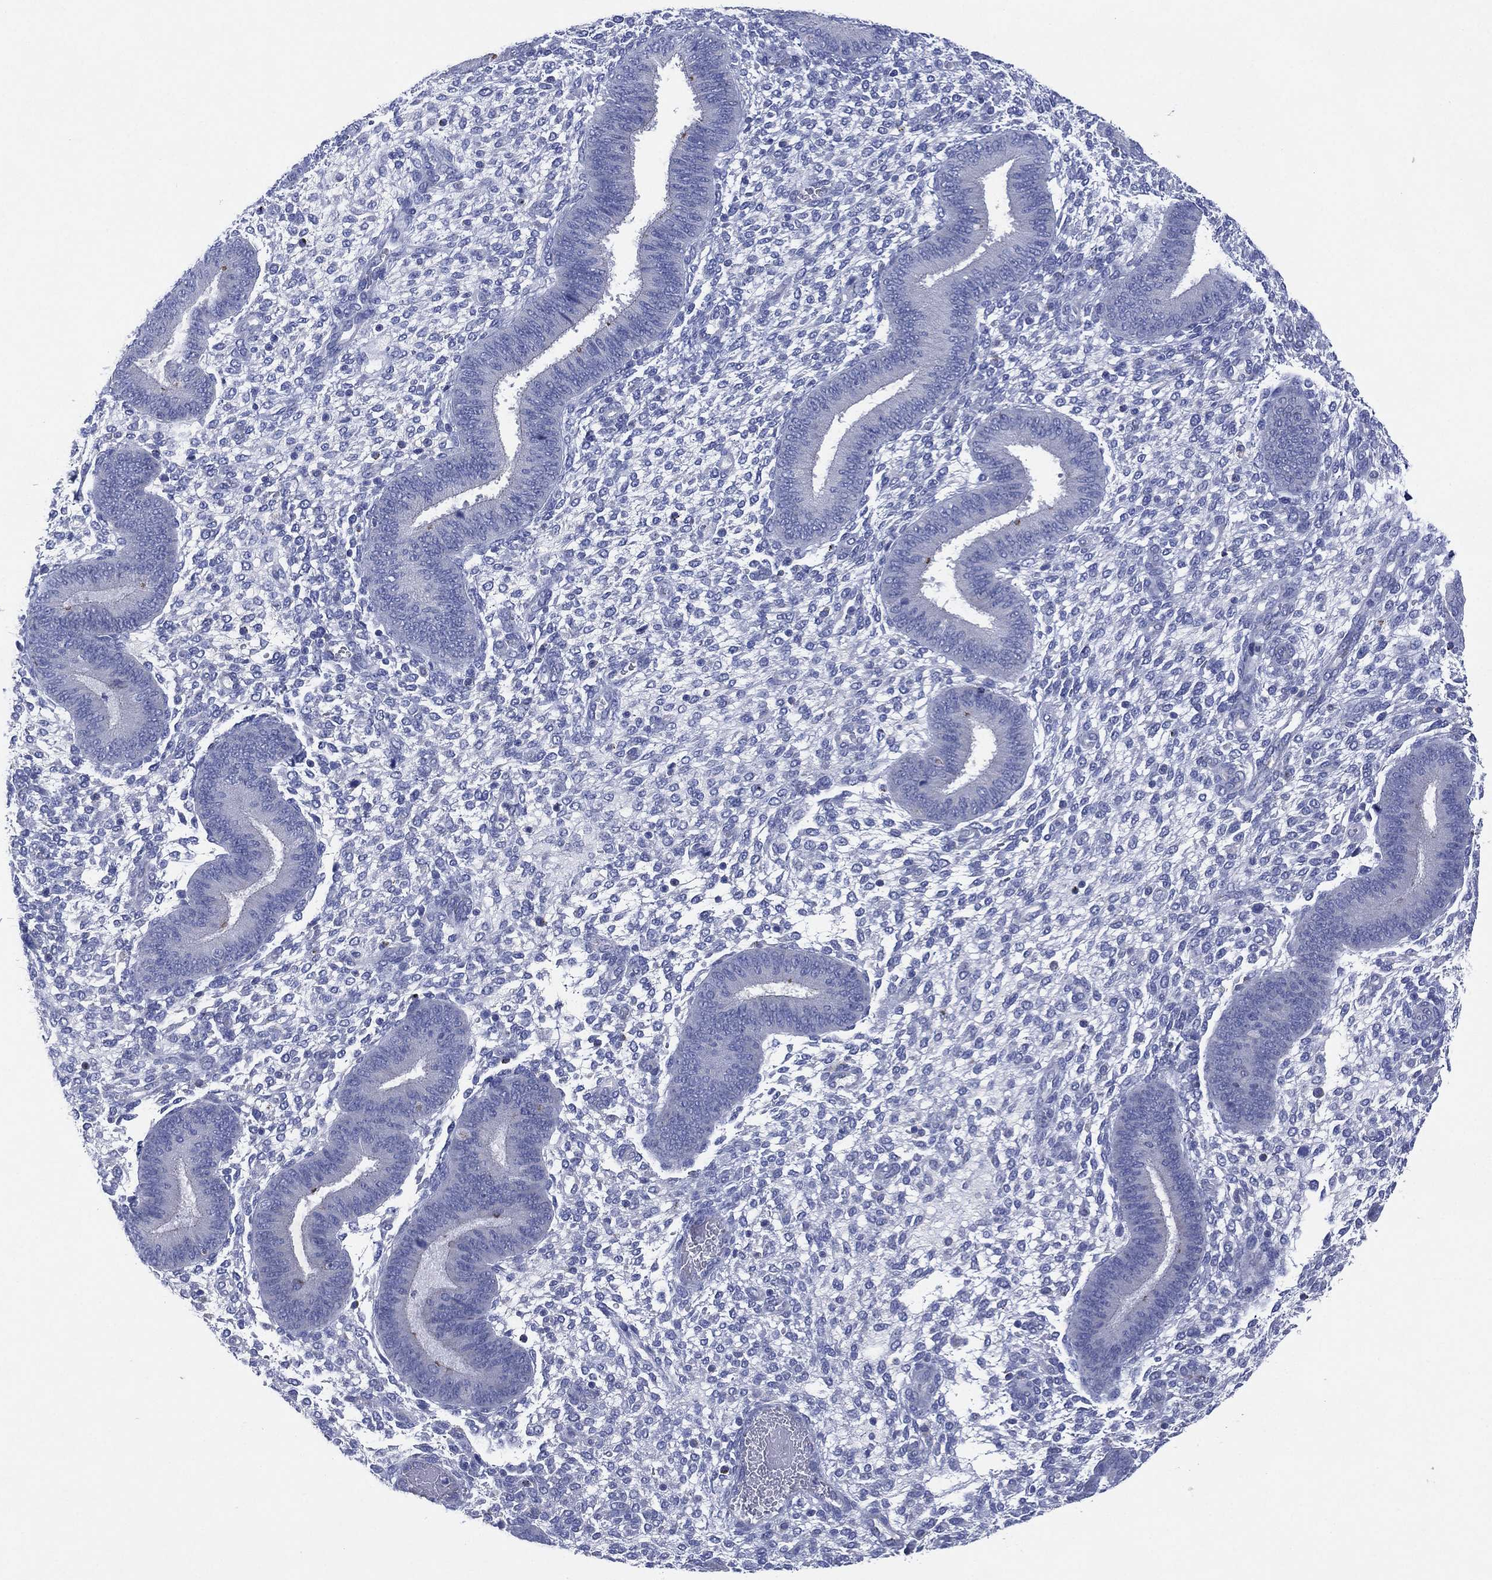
{"staining": {"intensity": "negative", "quantity": "none", "location": "none"}, "tissue": "endometrium", "cell_type": "Cells in endometrial stroma", "image_type": "normal", "snomed": [{"axis": "morphology", "description": "Normal tissue, NOS"}, {"axis": "topography", "description": "Endometrium"}], "caption": "DAB (3,3'-diaminobenzidine) immunohistochemical staining of benign human endometrium exhibits no significant expression in cells in endometrial stroma.", "gene": "CHRNA3", "patient": {"sex": "female", "age": 39}}